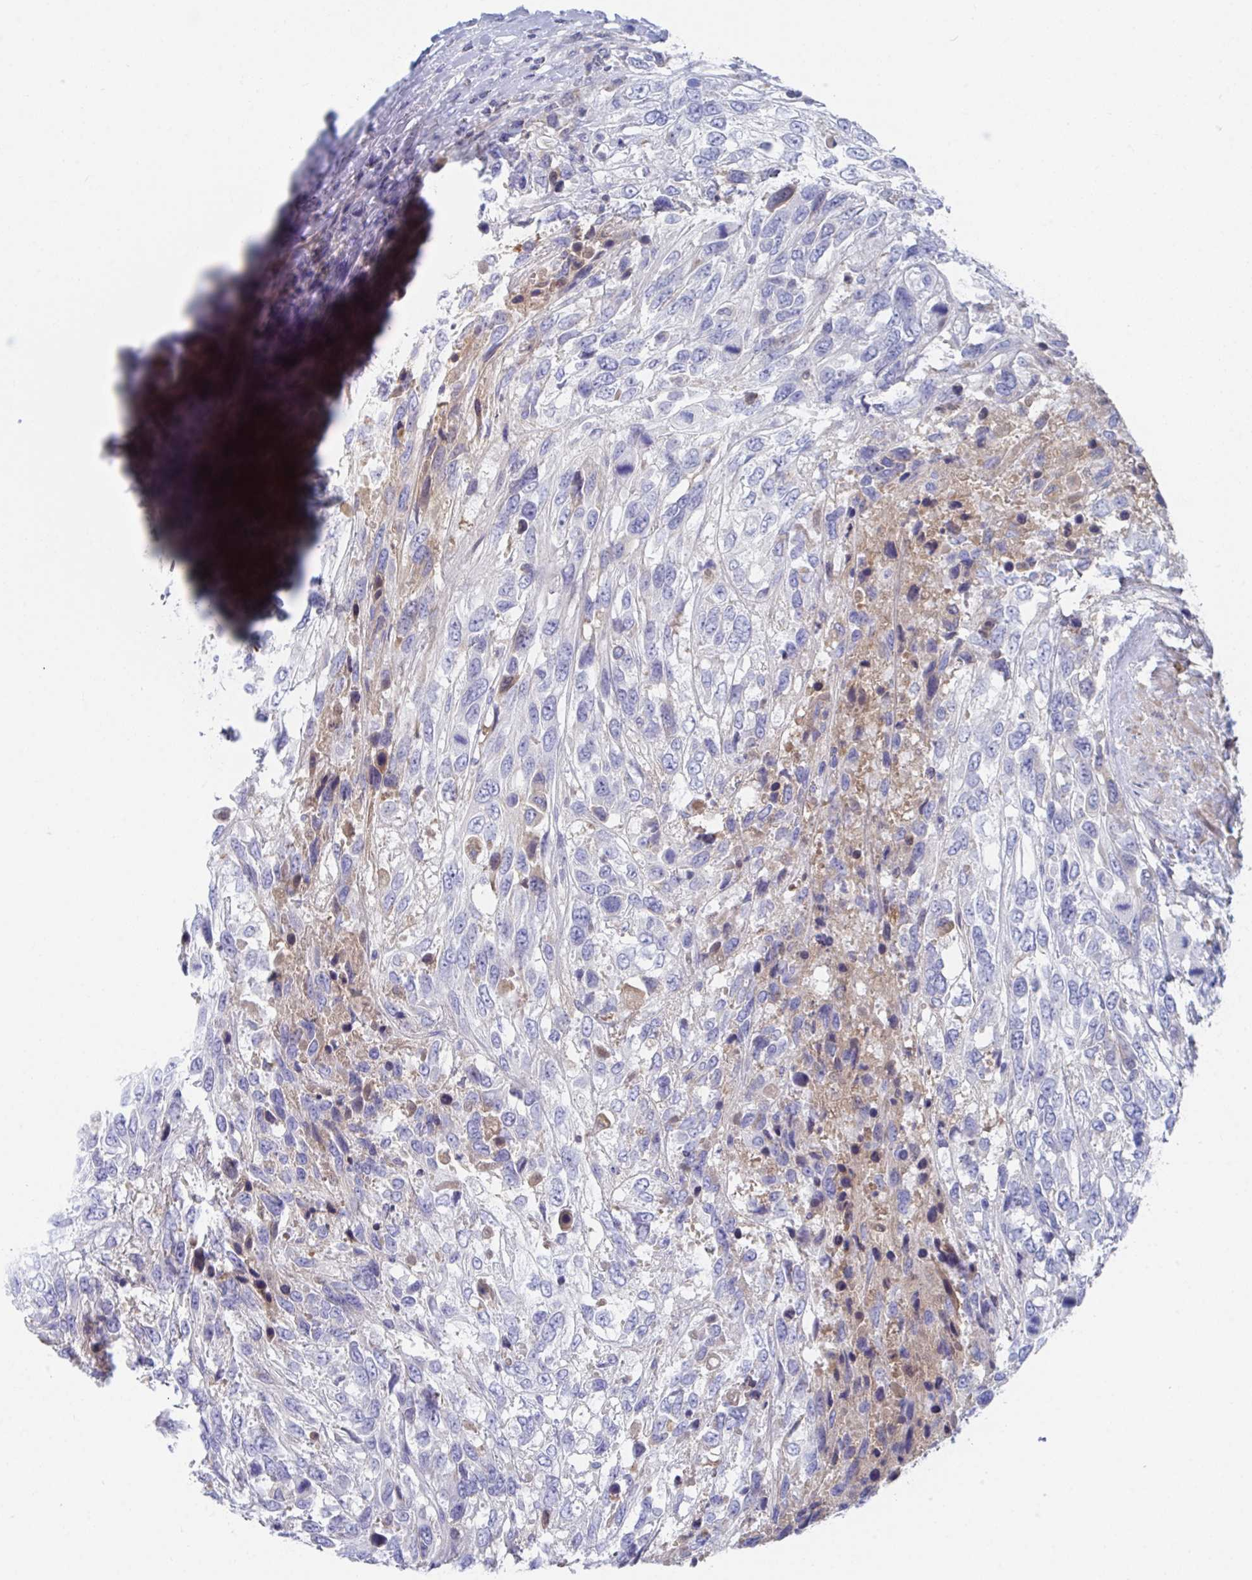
{"staining": {"intensity": "negative", "quantity": "none", "location": "none"}, "tissue": "urothelial cancer", "cell_type": "Tumor cells", "image_type": "cancer", "snomed": [{"axis": "morphology", "description": "Urothelial carcinoma, High grade"}, {"axis": "topography", "description": "Urinary bladder"}], "caption": "Tumor cells show no significant protein positivity in urothelial cancer. The staining was performed using DAB to visualize the protein expression in brown, while the nuclei were stained in blue with hematoxylin (Magnification: 20x).", "gene": "TNFAIP6", "patient": {"sex": "female", "age": 70}}